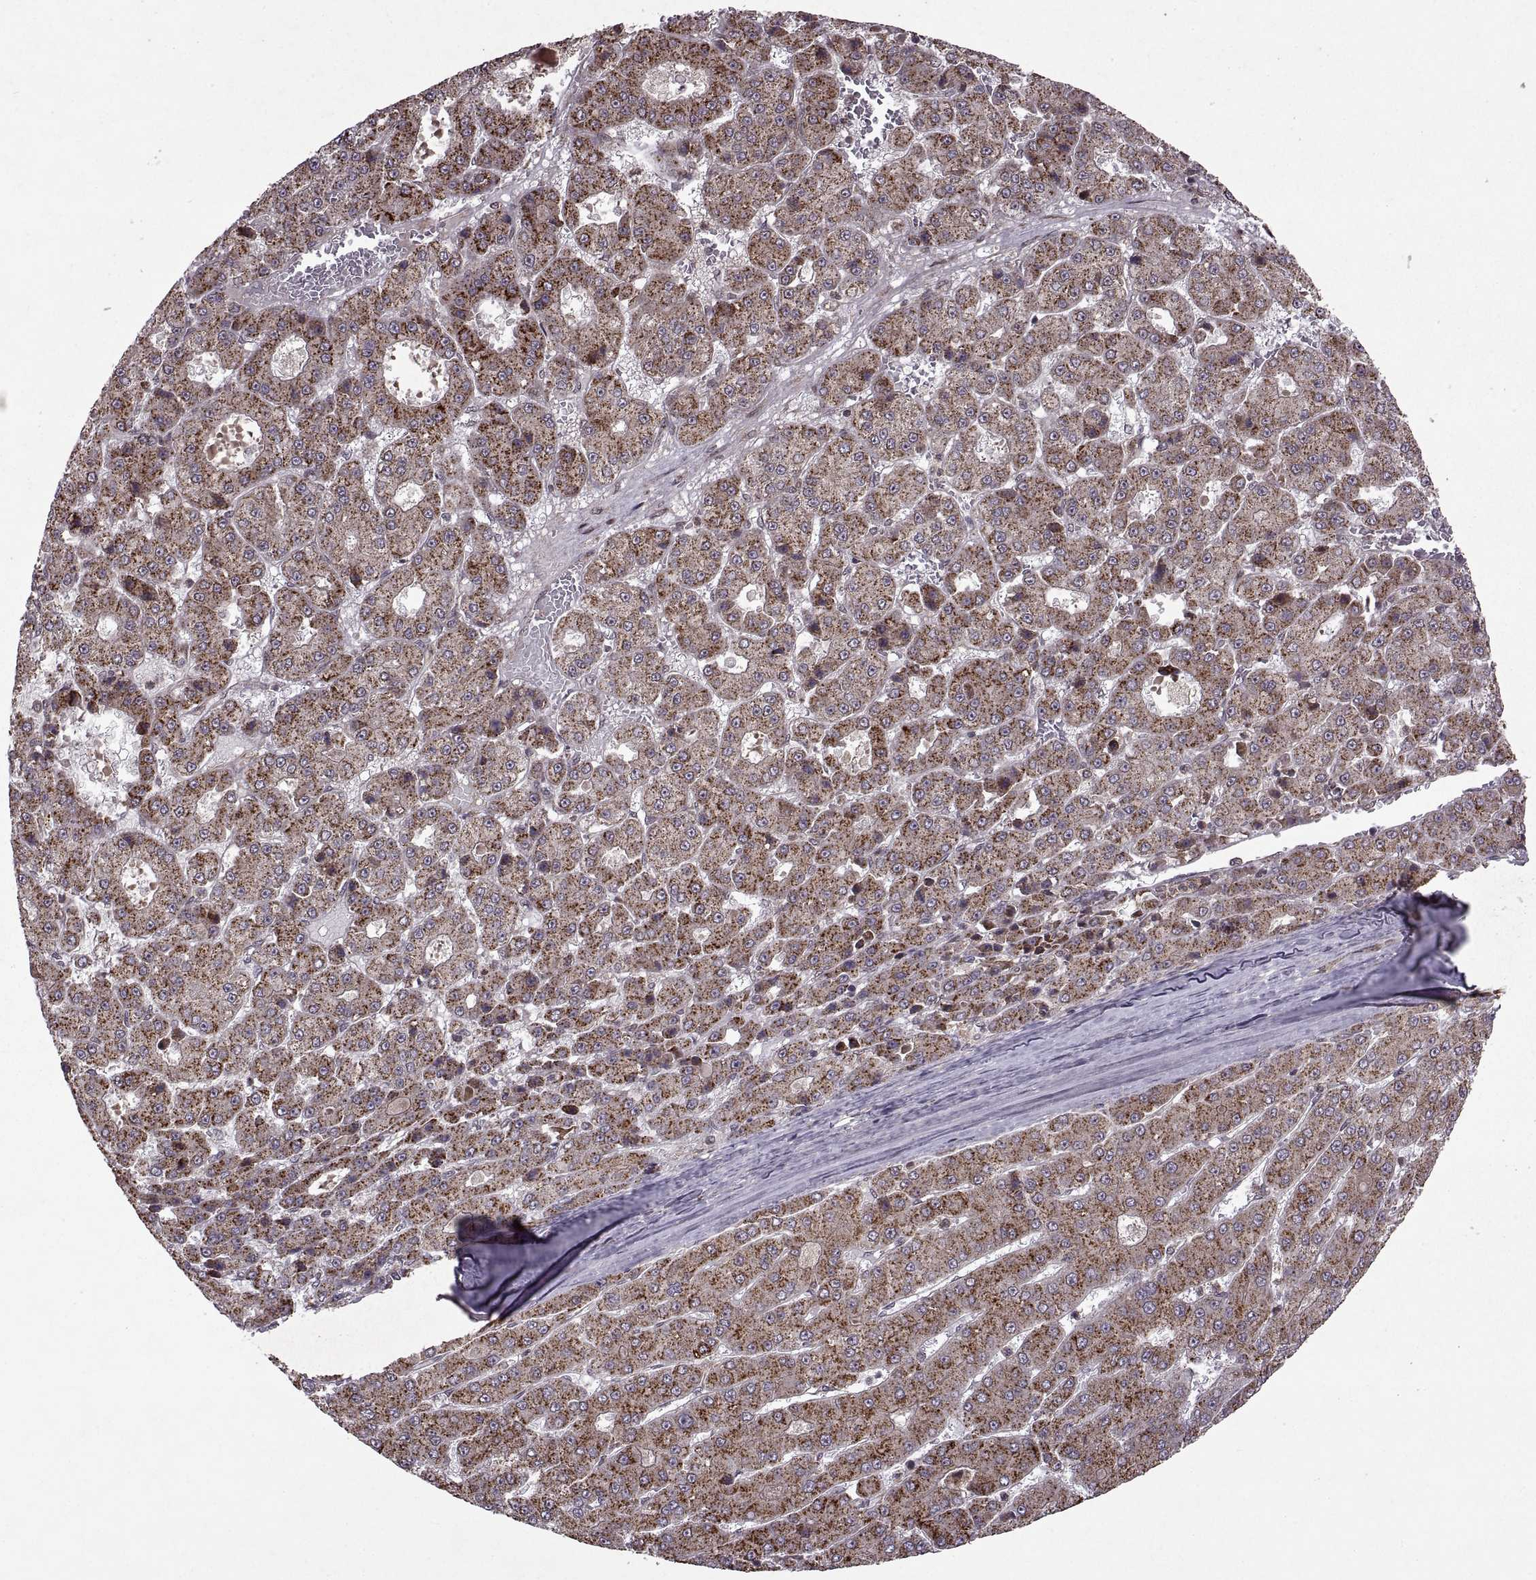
{"staining": {"intensity": "moderate", "quantity": ">75%", "location": "cytoplasmic/membranous"}, "tissue": "liver cancer", "cell_type": "Tumor cells", "image_type": "cancer", "snomed": [{"axis": "morphology", "description": "Carcinoma, Hepatocellular, NOS"}, {"axis": "topography", "description": "Liver"}], "caption": "Liver cancer (hepatocellular carcinoma) stained with immunohistochemistry reveals moderate cytoplasmic/membranous staining in approximately >75% of tumor cells.", "gene": "PTOV1", "patient": {"sex": "male", "age": 70}}